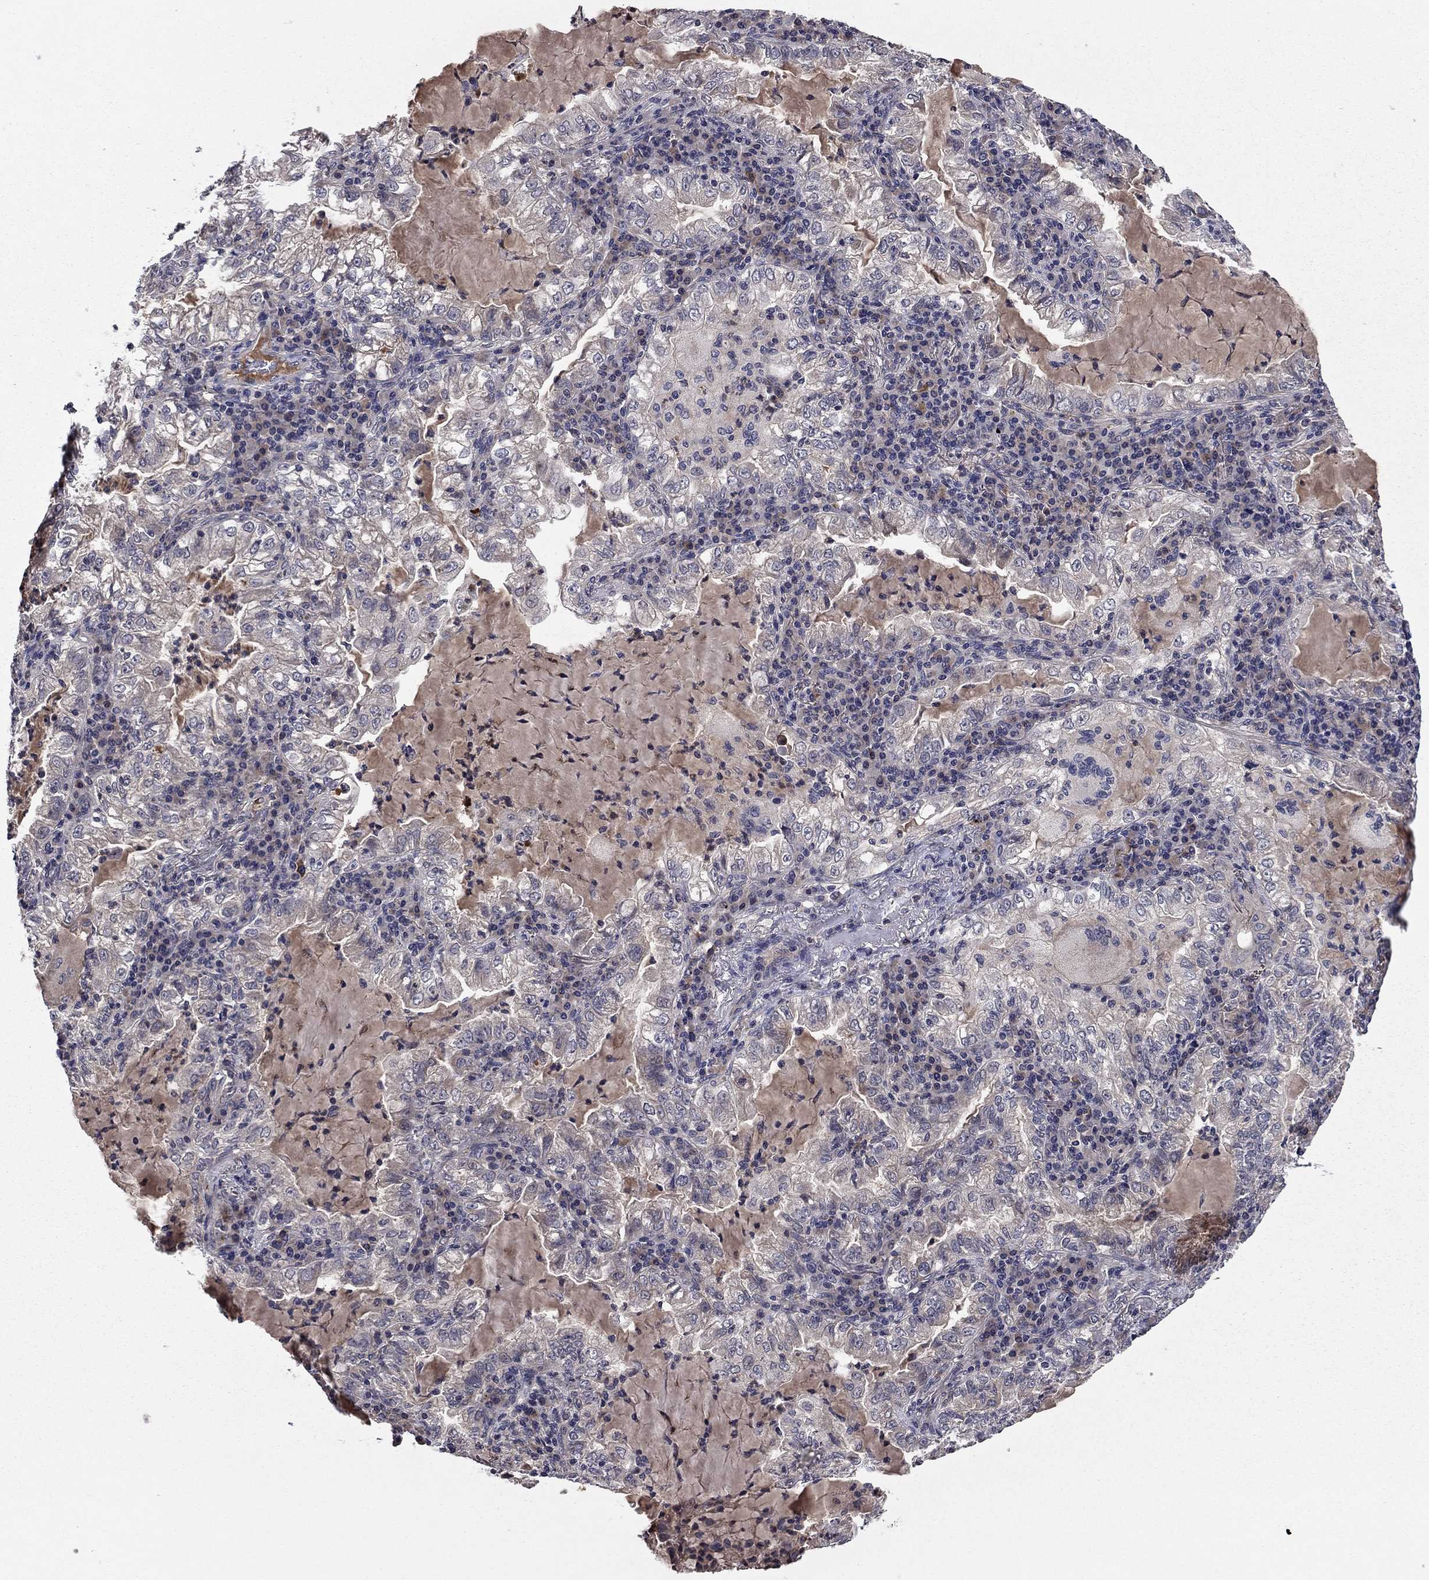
{"staining": {"intensity": "negative", "quantity": "none", "location": "none"}, "tissue": "lung cancer", "cell_type": "Tumor cells", "image_type": "cancer", "snomed": [{"axis": "morphology", "description": "Adenocarcinoma, NOS"}, {"axis": "topography", "description": "Lung"}], "caption": "DAB (3,3'-diaminobenzidine) immunohistochemical staining of lung adenocarcinoma shows no significant expression in tumor cells. (Brightfield microscopy of DAB IHC at high magnification).", "gene": "PROS1", "patient": {"sex": "female", "age": 73}}